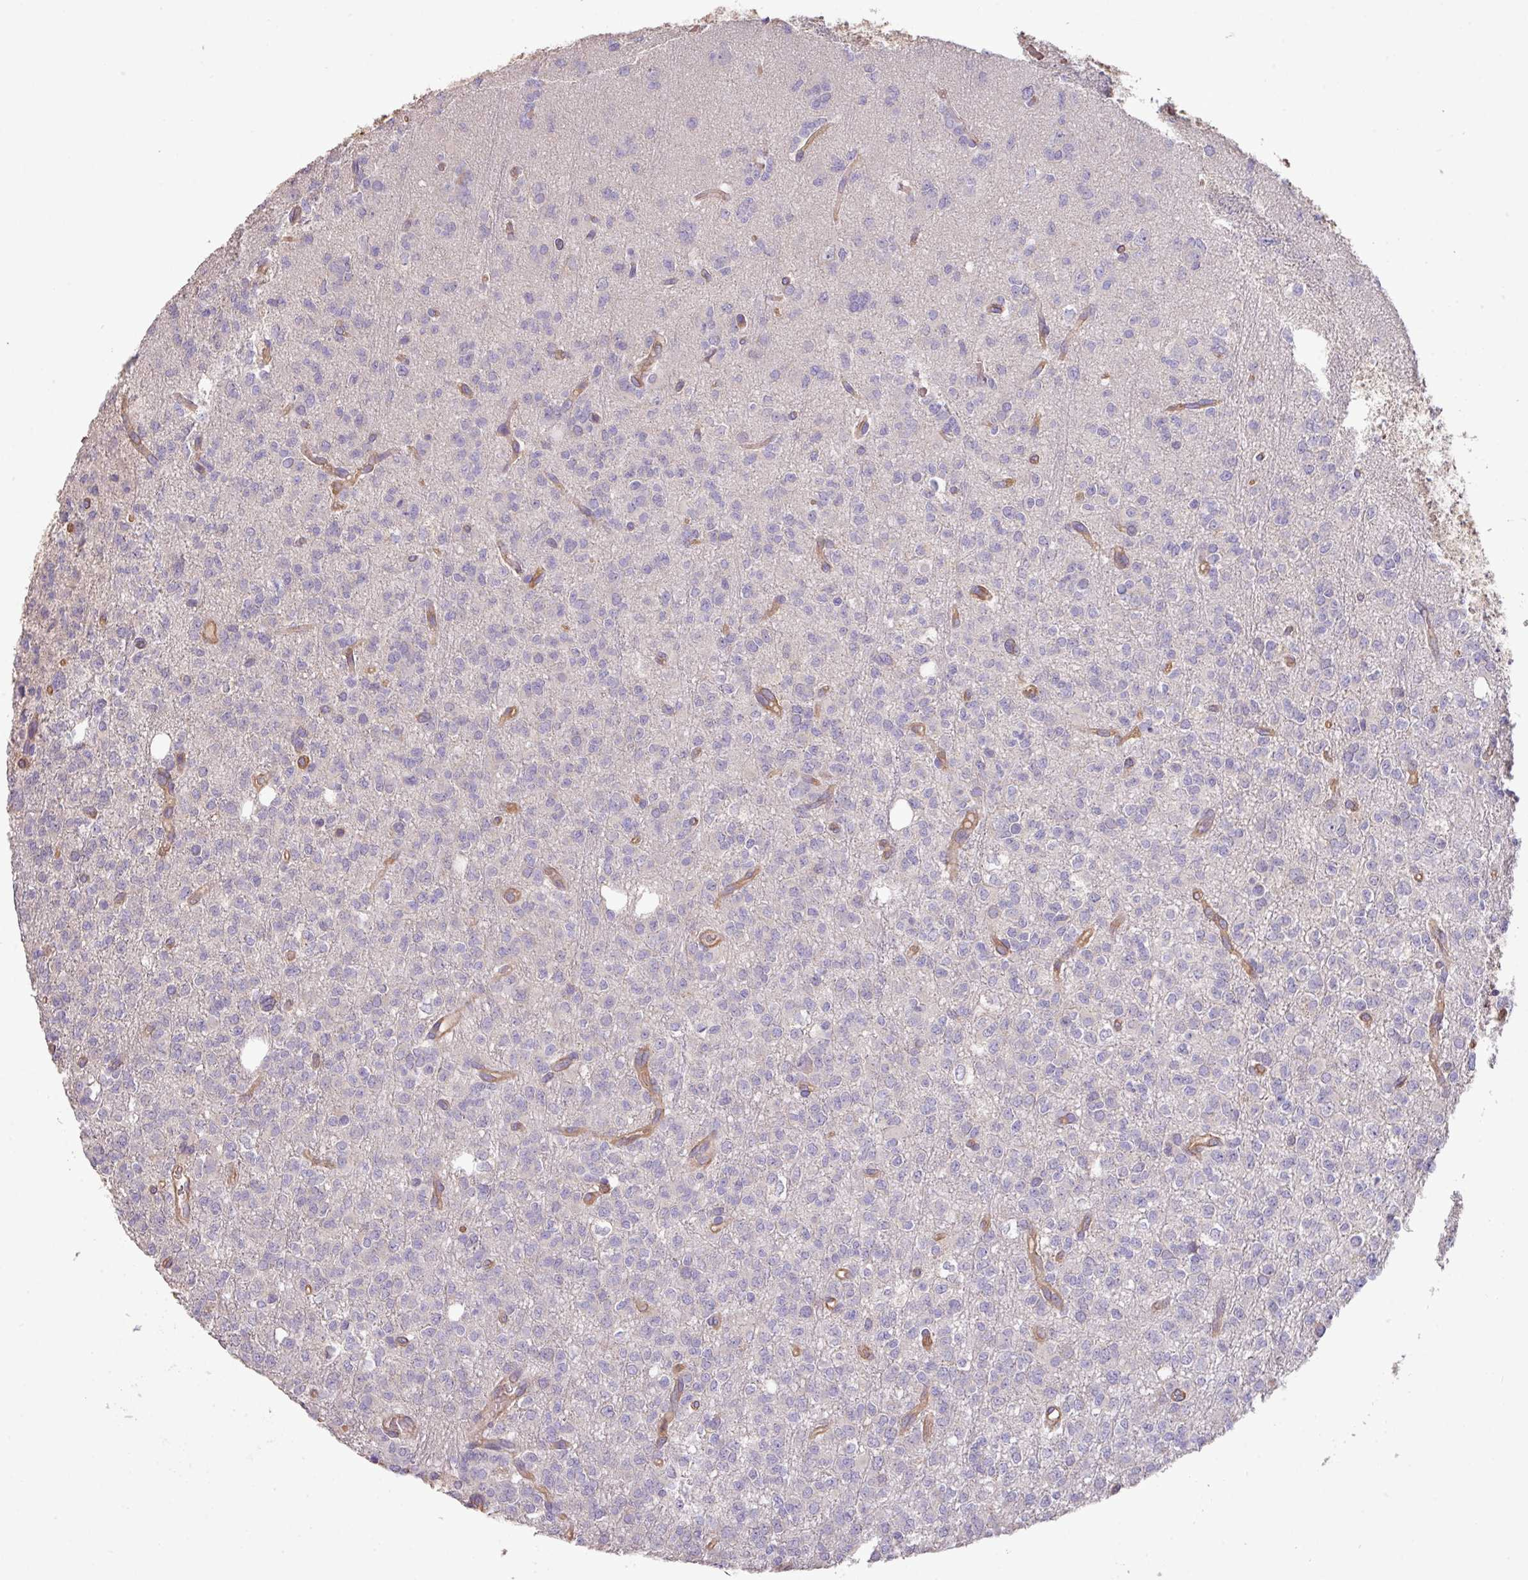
{"staining": {"intensity": "negative", "quantity": "none", "location": "none"}, "tissue": "glioma", "cell_type": "Tumor cells", "image_type": "cancer", "snomed": [{"axis": "morphology", "description": "Glioma, malignant, Low grade"}, {"axis": "topography", "description": "Brain"}], "caption": "Tumor cells are negative for protein expression in human glioma.", "gene": "CALML4", "patient": {"sex": "female", "age": 33}}